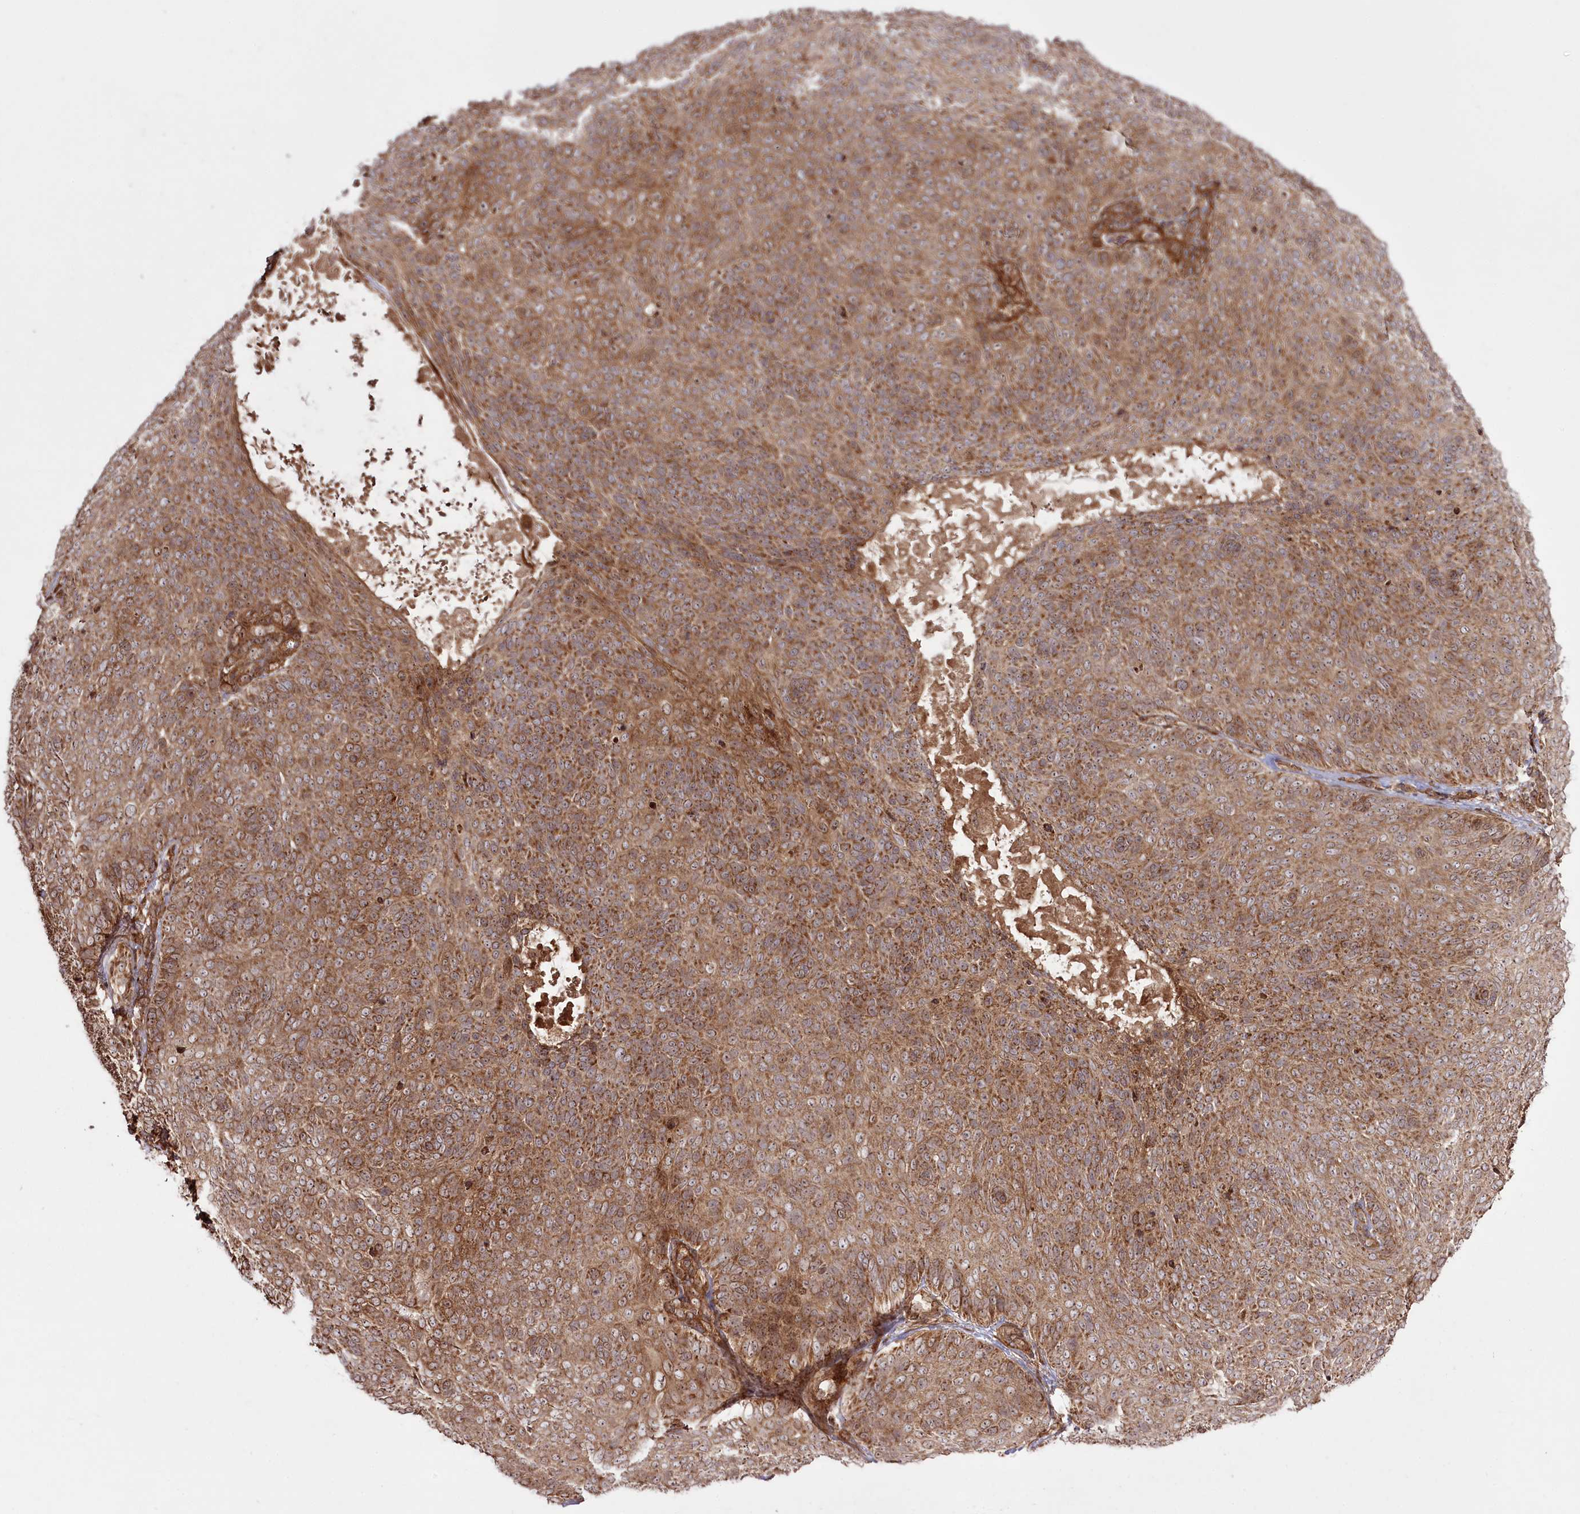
{"staining": {"intensity": "moderate", "quantity": ">75%", "location": "cytoplasmic/membranous"}, "tissue": "skin cancer", "cell_type": "Tumor cells", "image_type": "cancer", "snomed": [{"axis": "morphology", "description": "Basal cell carcinoma"}, {"axis": "topography", "description": "Skin"}], "caption": "A photomicrograph of skin cancer (basal cell carcinoma) stained for a protein demonstrates moderate cytoplasmic/membranous brown staining in tumor cells.", "gene": "REXO2", "patient": {"sex": "male", "age": 85}}